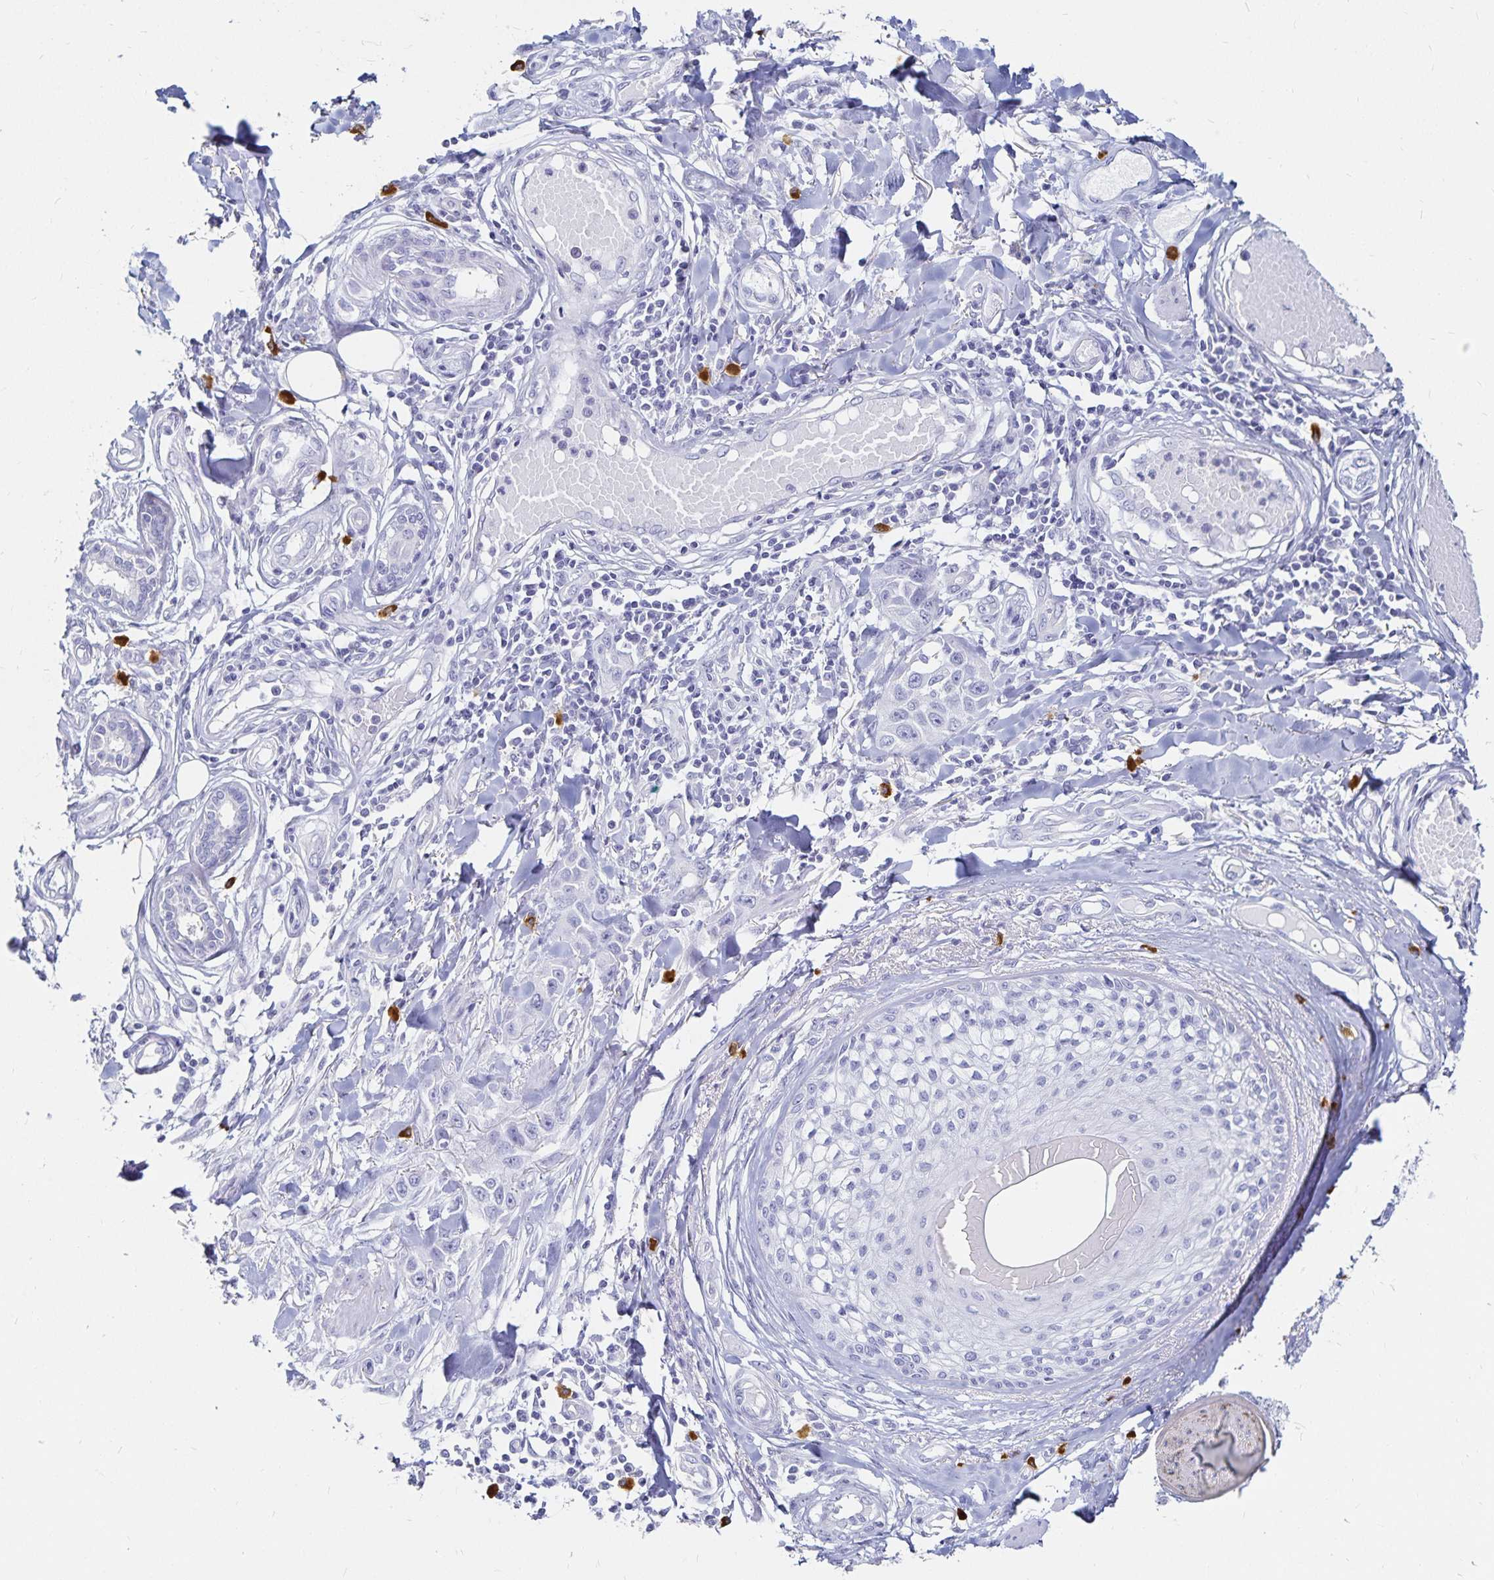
{"staining": {"intensity": "negative", "quantity": "none", "location": "none"}, "tissue": "skin cancer", "cell_type": "Tumor cells", "image_type": "cancer", "snomed": [{"axis": "morphology", "description": "Squamous cell carcinoma, NOS"}, {"axis": "topography", "description": "Skin"}], "caption": "This is an immunohistochemistry (IHC) photomicrograph of human skin cancer (squamous cell carcinoma). There is no expression in tumor cells.", "gene": "TNIP1", "patient": {"sex": "female", "age": 69}}